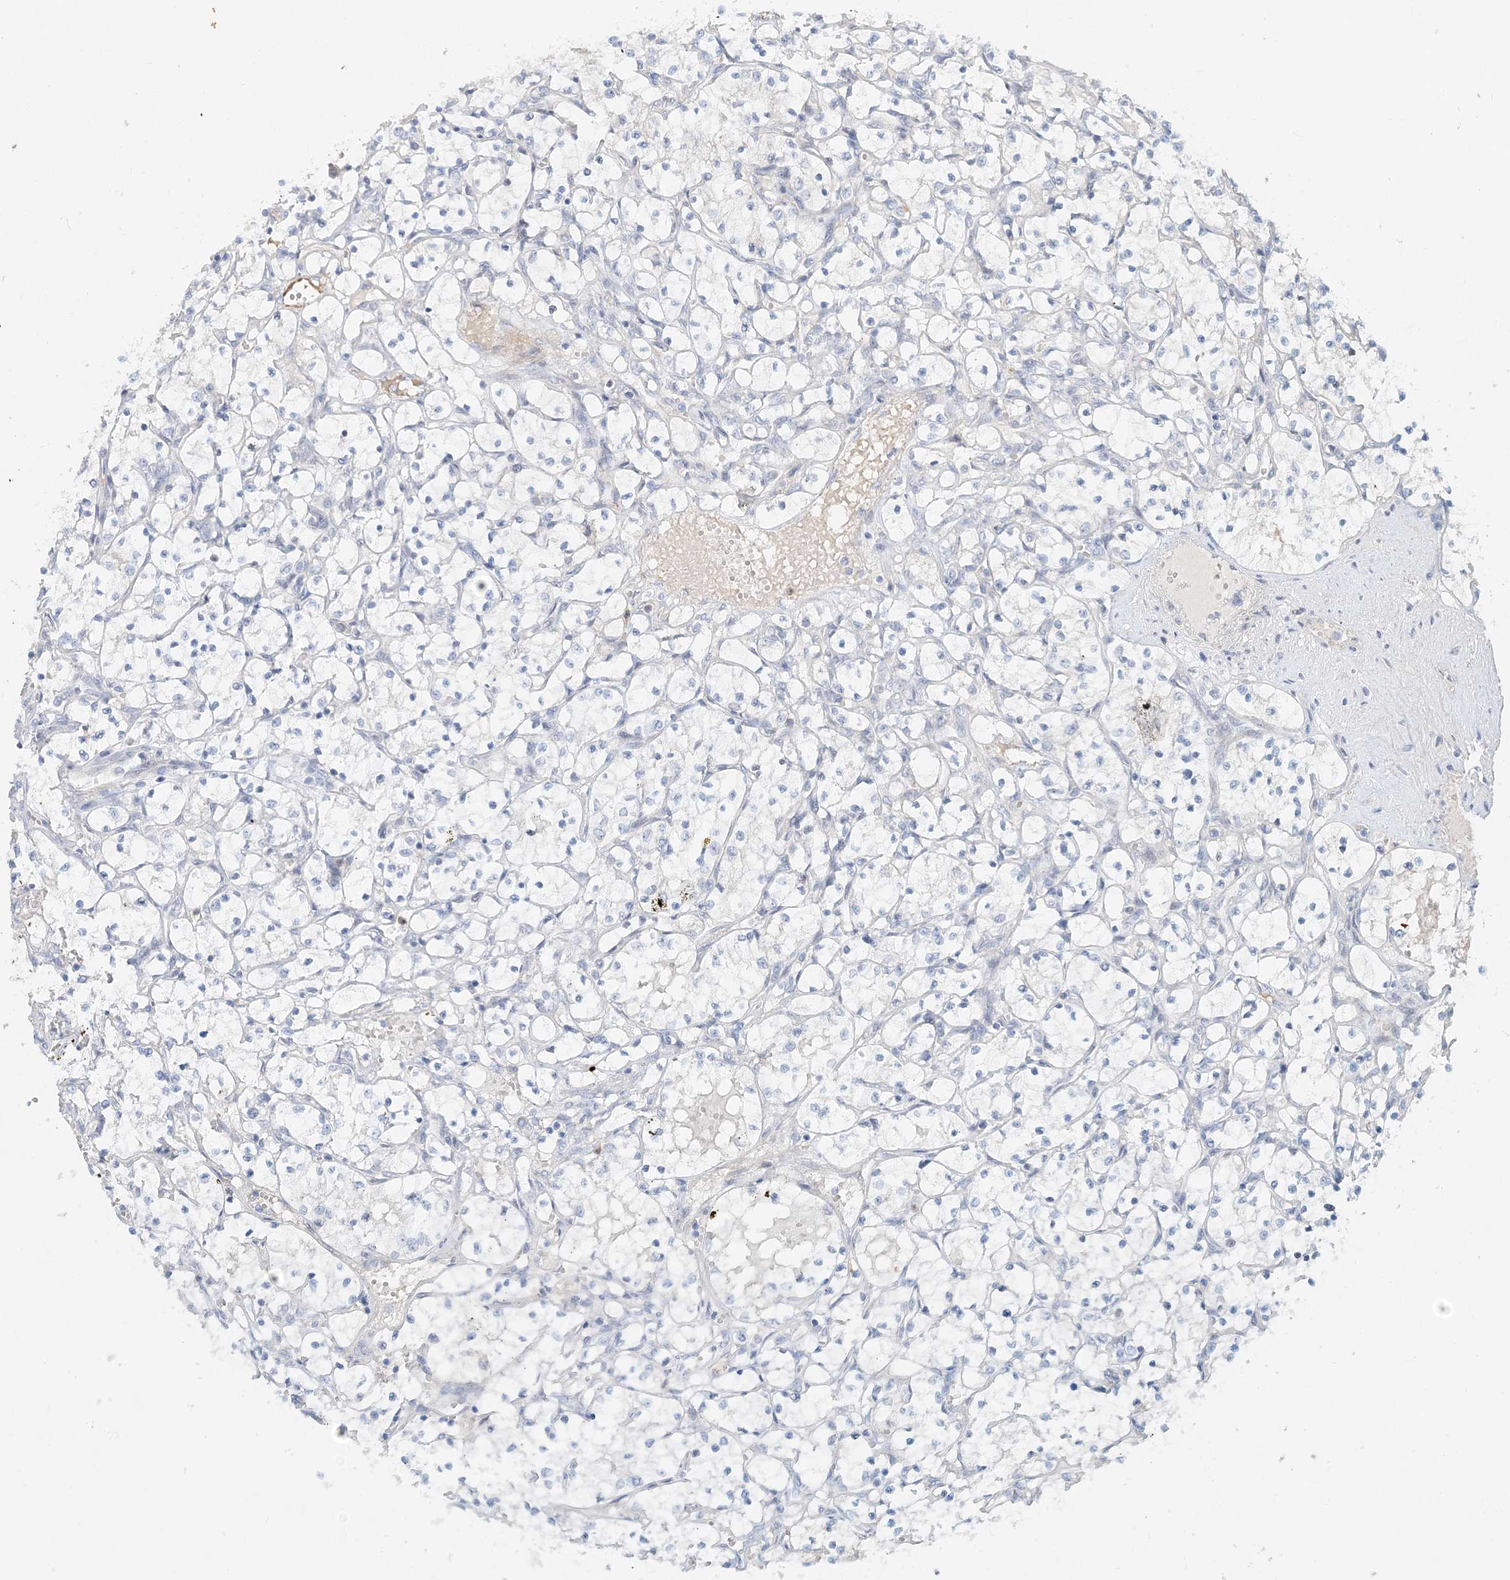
{"staining": {"intensity": "negative", "quantity": "none", "location": "none"}, "tissue": "renal cancer", "cell_type": "Tumor cells", "image_type": "cancer", "snomed": [{"axis": "morphology", "description": "Adenocarcinoma, NOS"}, {"axis": "topography", "description": "Kidney"}], "caption": "A histopathology image of renal cancer stained for a protein exhibits no brown staining in tumor cells.", "gene": "DNAH5", "patient": {"sex": "female", "age": 69}}